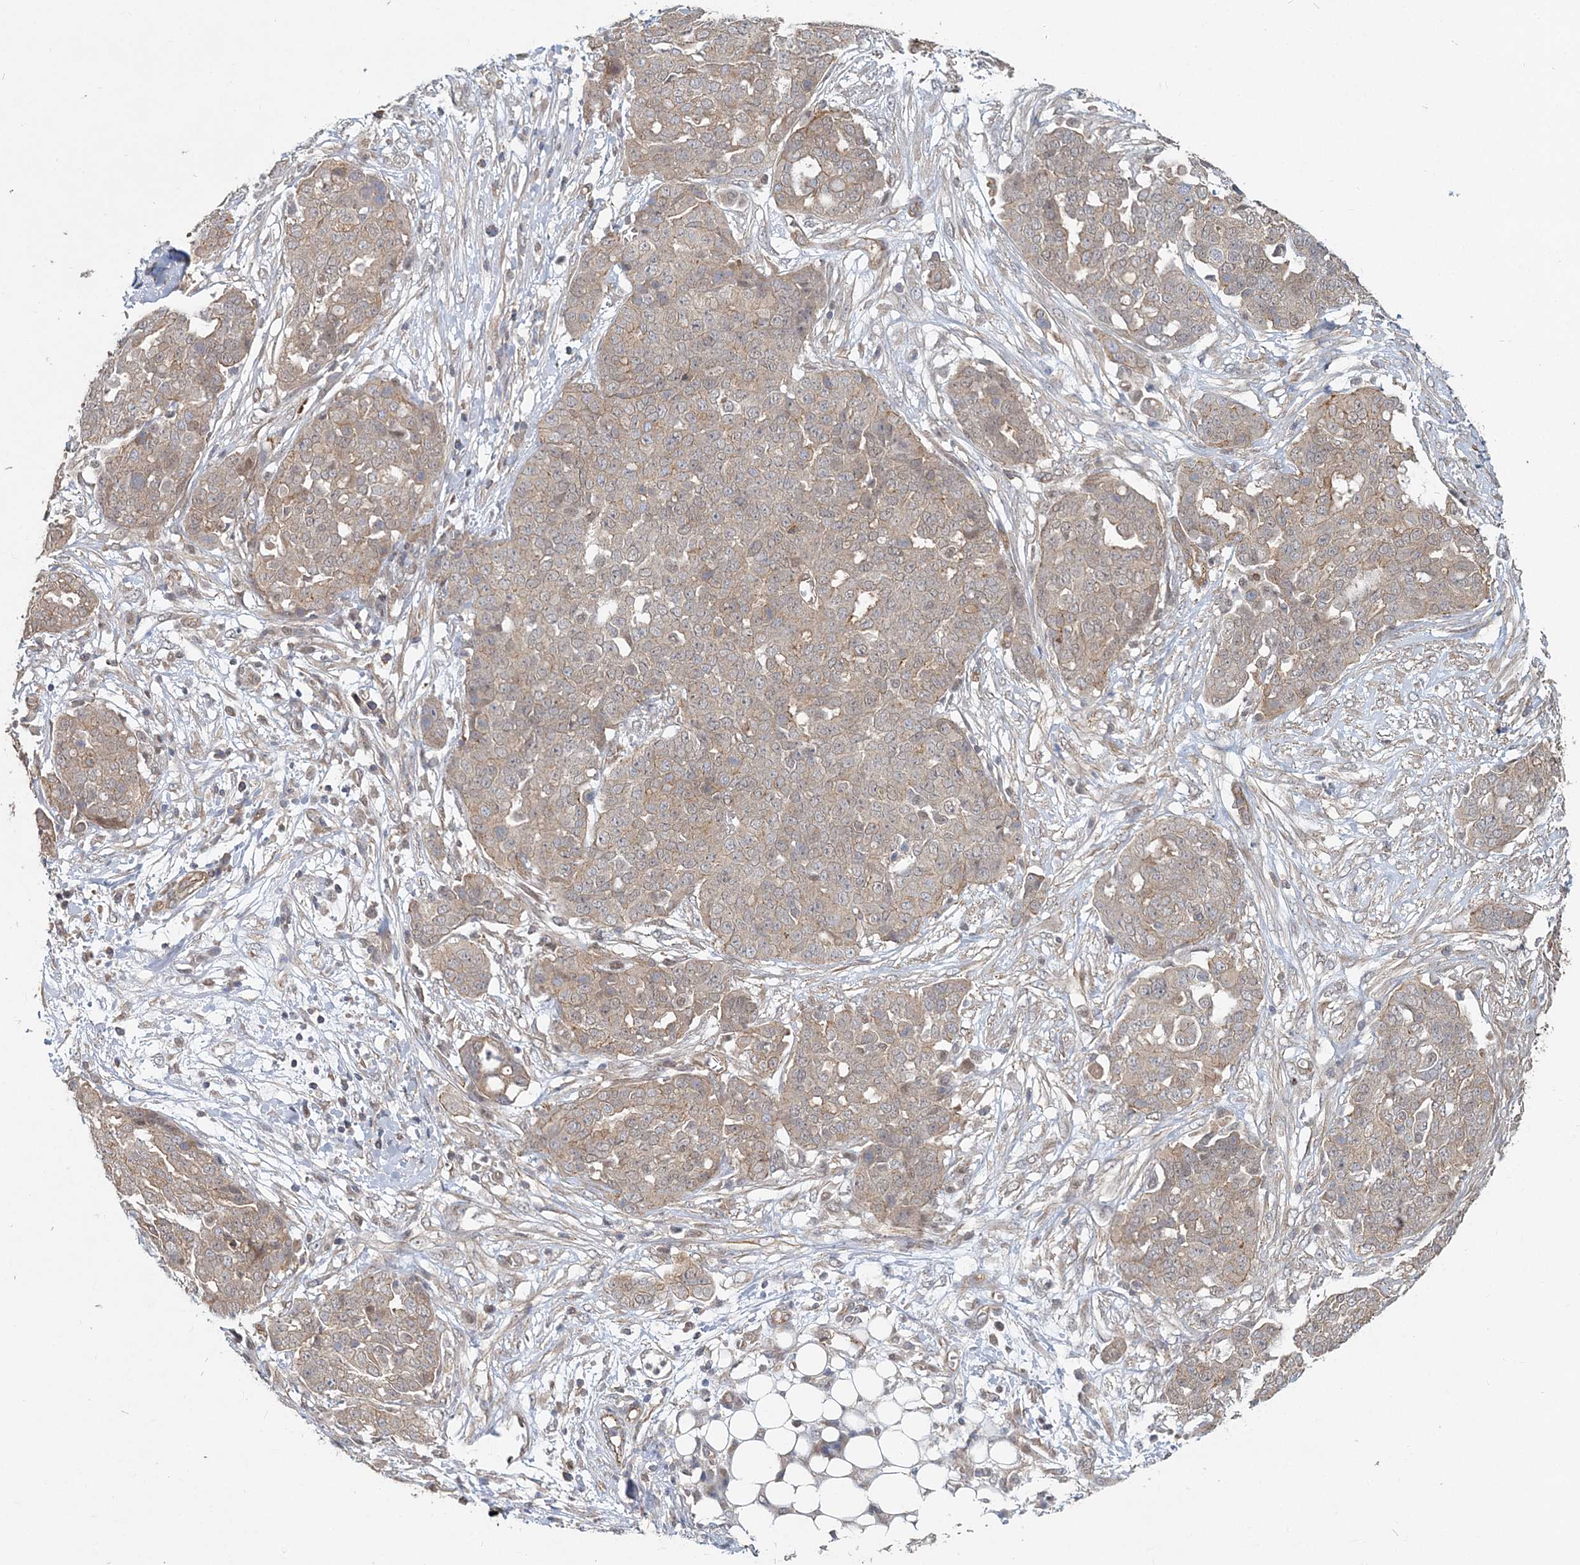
{"staining": {"intensity": "weak", "quantity": "<25%", "location": "cytoplasmic/membranous"}, "tissue": "ovarian cancer", "cell_type": "Tumor cells", "image_type": "cancer", "snomed": [{"axis": "morphology", "description": "Cystadenocarcinoma, serous, NOS"}, {"axis": "topography", "description": "Soft tissue"}, {"axis": "topography", "description": "Ovary"}], "caption": "High power microscopy photomicrograph of an IHC micrograph of ovarian serous cystadenocarcinoma, revealing no significant expression in tumor cells.", "gene": "MAT2B", "patient": {"sex": "female", "age": 57}}